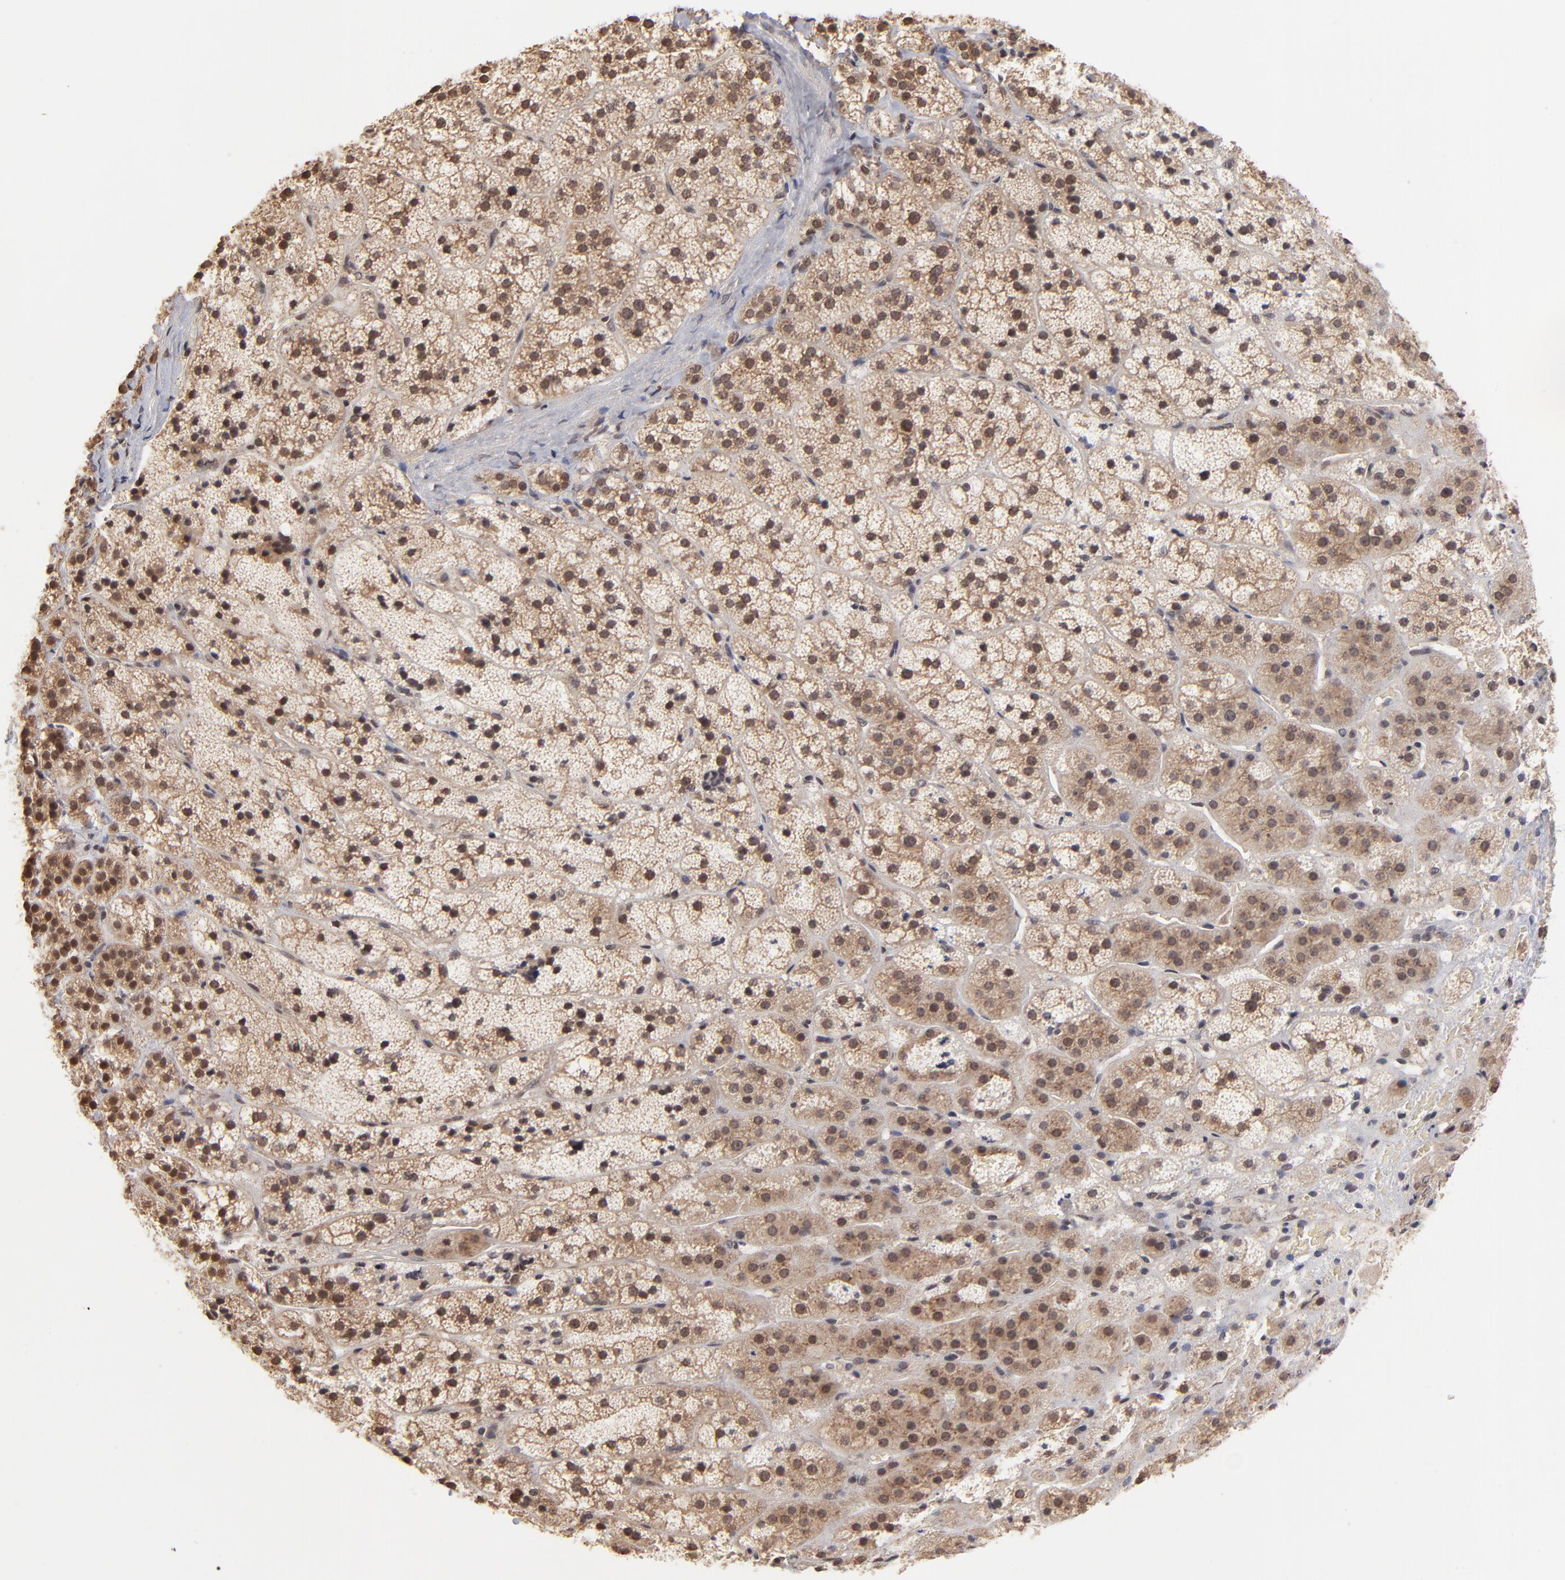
{"staining": {"intensity": "weak", "quantity": "25%-75%", "location": "cytoplasmic/membranous,nuclear"}, "tissue": "adrenal gland", "cell_type": "Glandular cells", "image_type": "normal", "snomed": [{"axis": "morphology", "description": "Normal tissue, NOS"}, {"axis": "topography", "description": "Adrenal gland"}], "caption": "An immunohistochemistry image of benign tissue is shown. Protein staining in brown highlights weak cytoplasmic/membranous,nuclear positivity in adrenal gland within glandular cells. Using DAB (3,3'-diaminobenzidine) (brown) and hematoxylin (blue) stains, captured at high magnification using brightfield microscopy.", "gene": "BRPF1", "patient": {"sex": "female", "age": 44}}